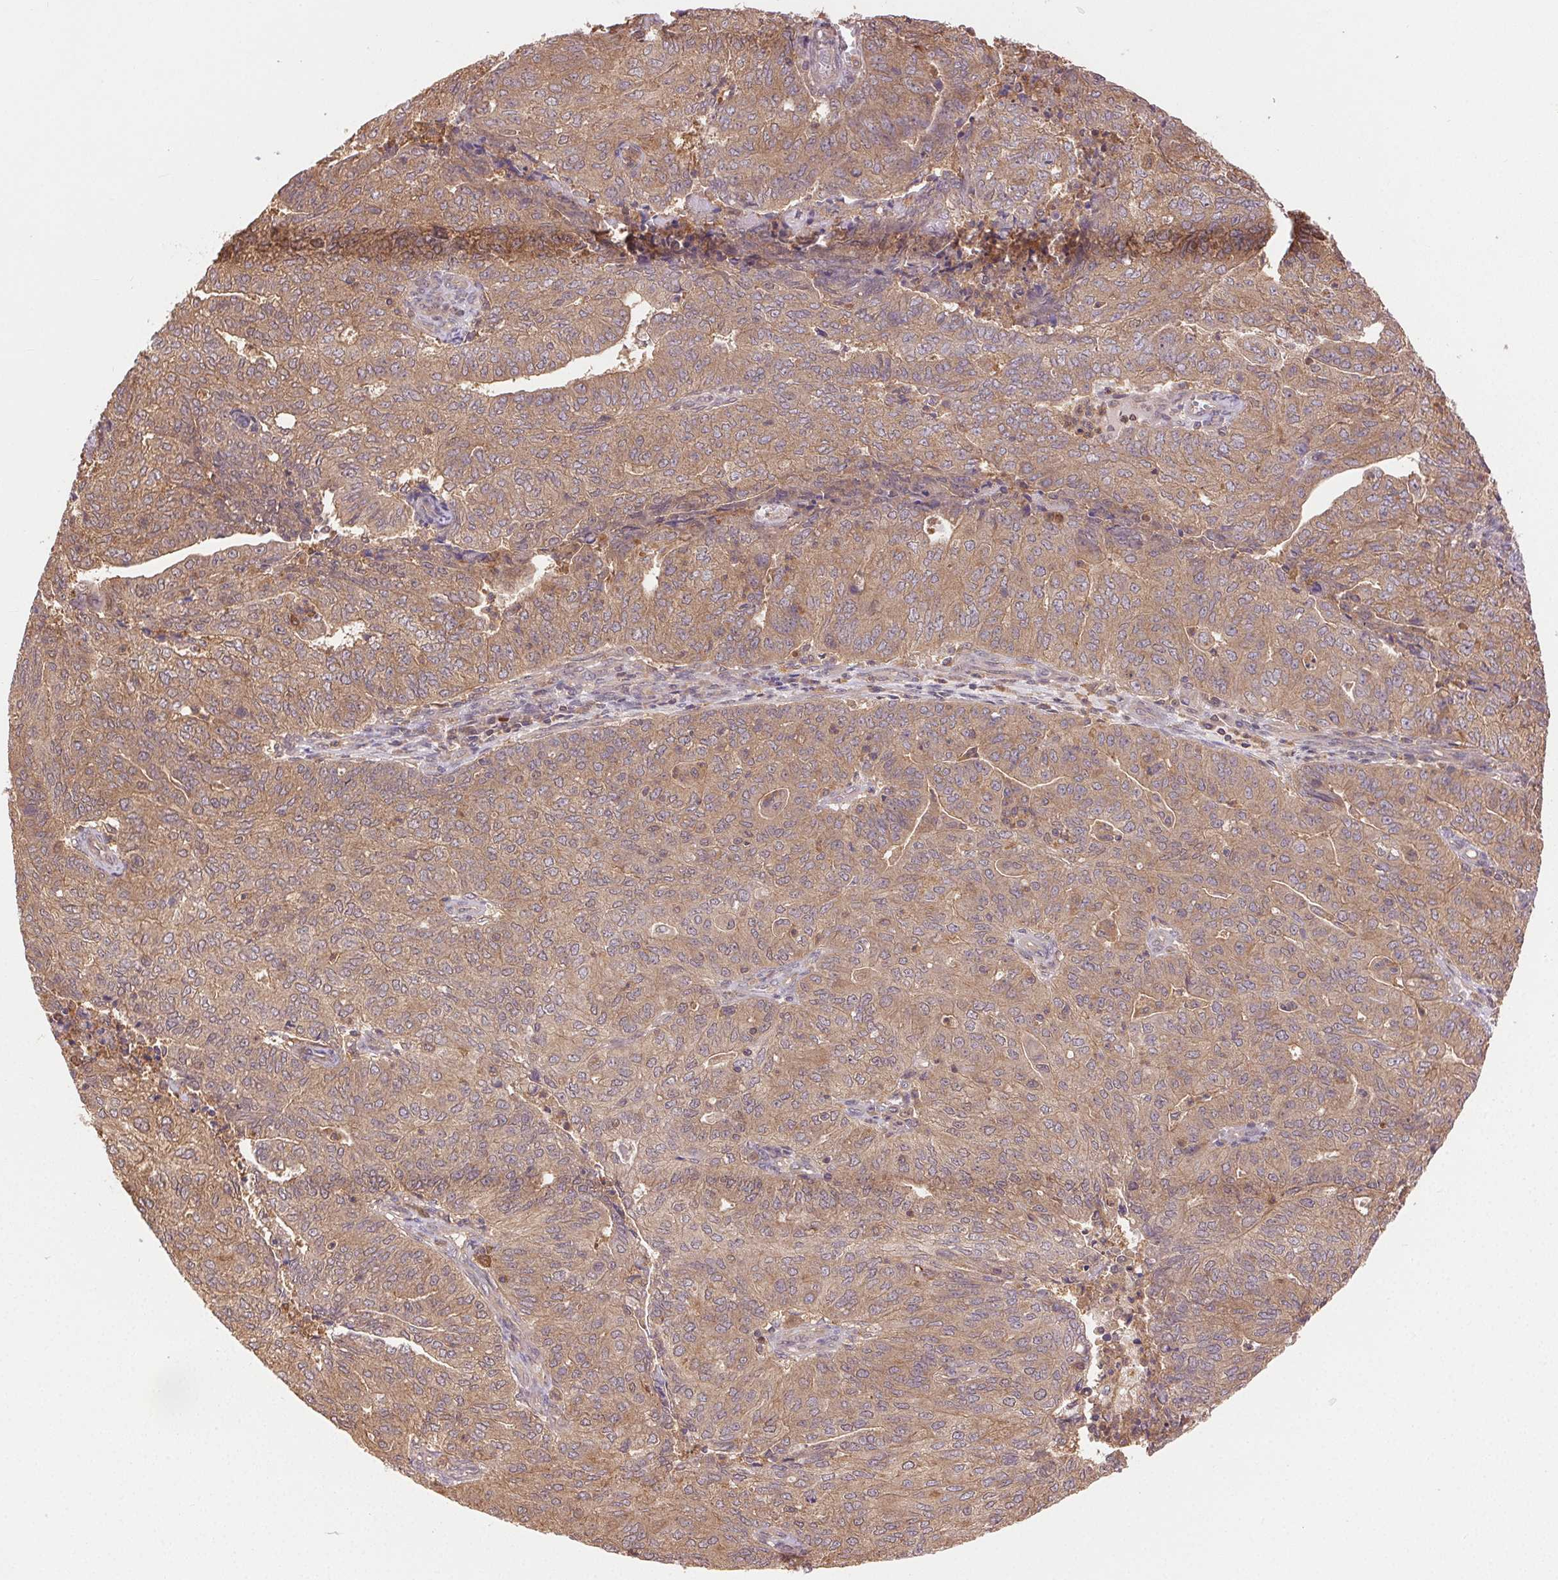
{"staining": {"intensity": "weak", "quantity": ">75%", "location": "cytoplasmic/membranous"}, "tissue": "endometrial cancer", "cell_type": "Tumor cells", "image_type": "cancer", "snomed": [{"axis": "morphology", "description": "Adenocarcinoma, NOS"}, {"axis": "topography", "description": "Endometrium"}], "caption": "The micrograph shows staining of adenocarcinoma (endometrial), revealing weak cytoplasmic/membranous protein staining (brown color) within tumor cells. Immunohistochemistry stains the protein in brown and the nuclei are stained blue.", "gene": "GDI2", "patient": {"sex": "female", "age": 82}}